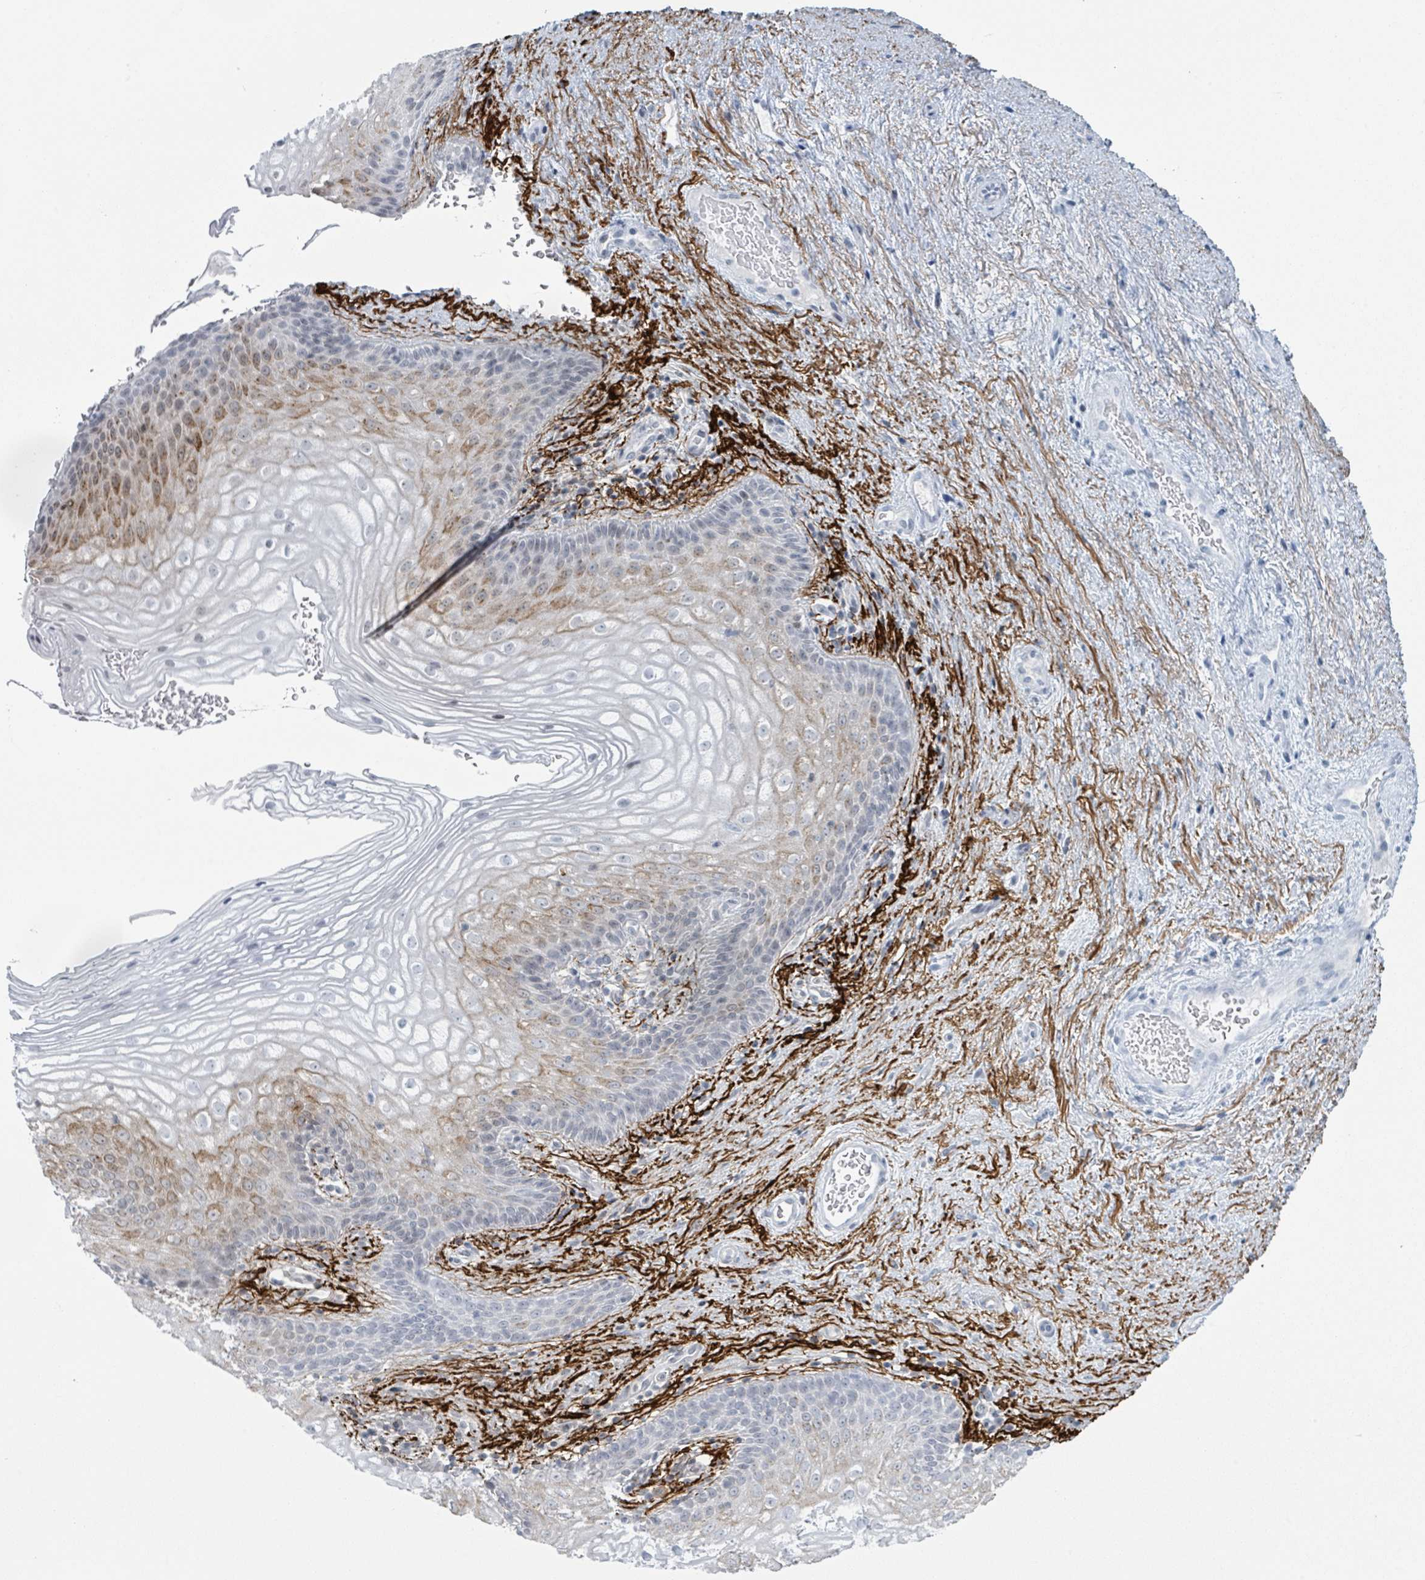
{"staining": {"intensity": "moderate", "quantity": "<25%", "location": "cytoplasmic/membranous"}, "tissue": "vagina", "cell_type": "Squamous epithelial cells", "image_type": "normal", "snomed": [{"axis": "morphology", "description": "Normal tissue, NOS"}, {"axis": "topography", "description": "Vagina"}], "caption": "Moderate cytoplasmic/membranous staining is seen in about <25% of squamous epithelial cells in normal vagina. Immunohistochemistry (ihc) stains the protein of interest in brown and the nuclei are stained blue.", "gene": "GPR15LG", "patient": {"sex": "female", "age": 47}}